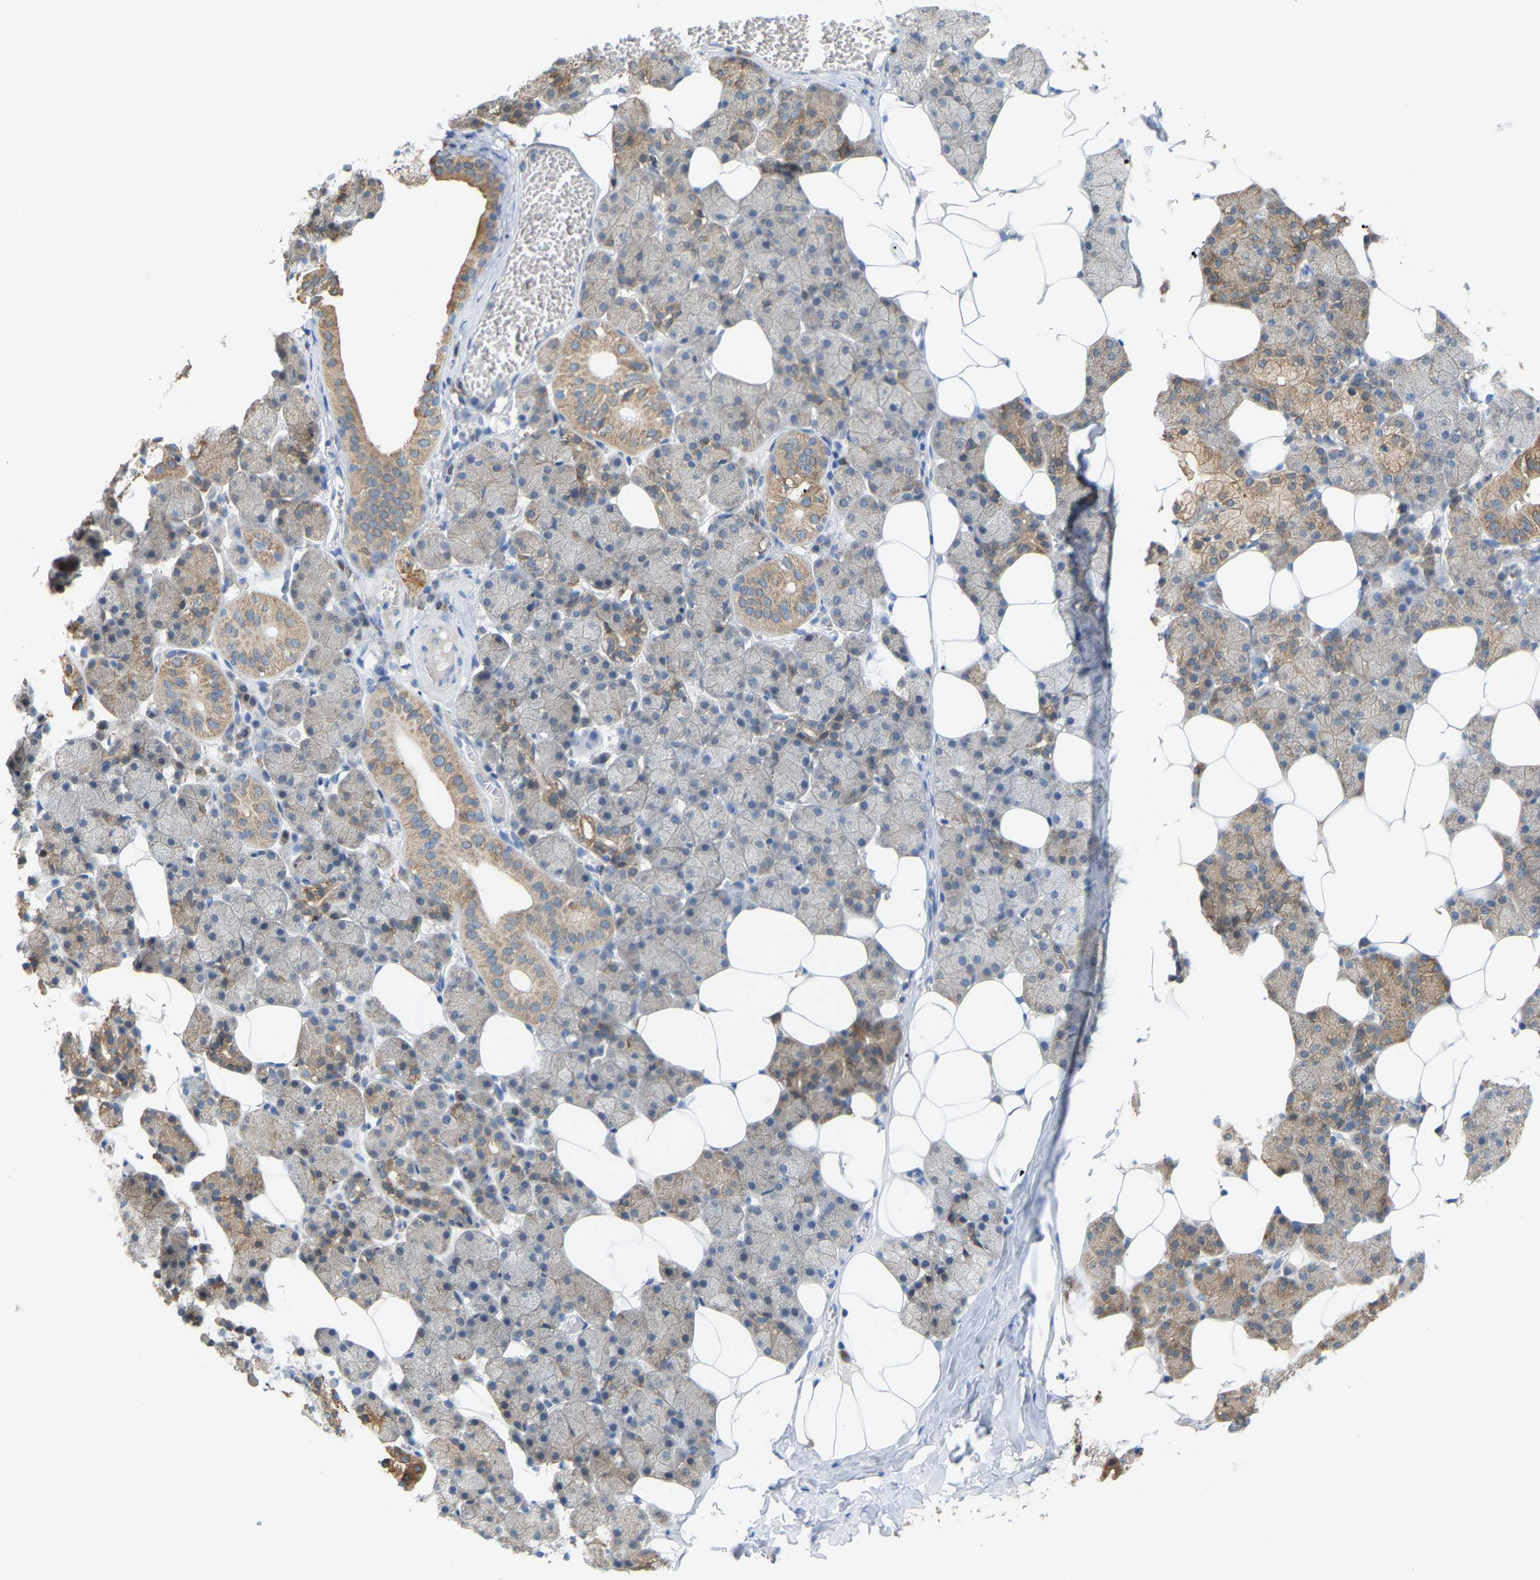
{"staining": {"intensity": "weak", "quantity": "25%-75%", "location": "cytoplasmic/membranous"}, "tissue": "salivary gland", "cell_type": "Glandular cells", "image_type": "normal", "snomed": [{"axis": "morphology", "description": "Normal tissue, NOS"}, {"axis": "topography", "description": "Salivary gland"}], "caption": "Weak cytoplasmic/membranous protein positivity is seen in about 25%-75% of glandular cells in salivary gland. (DAB (3,3'-diaminobenzidine) IHC with brightfield microscopy, high magnification).", "gene": "CROT", "patient": {"sex": "female", "age": 33}}